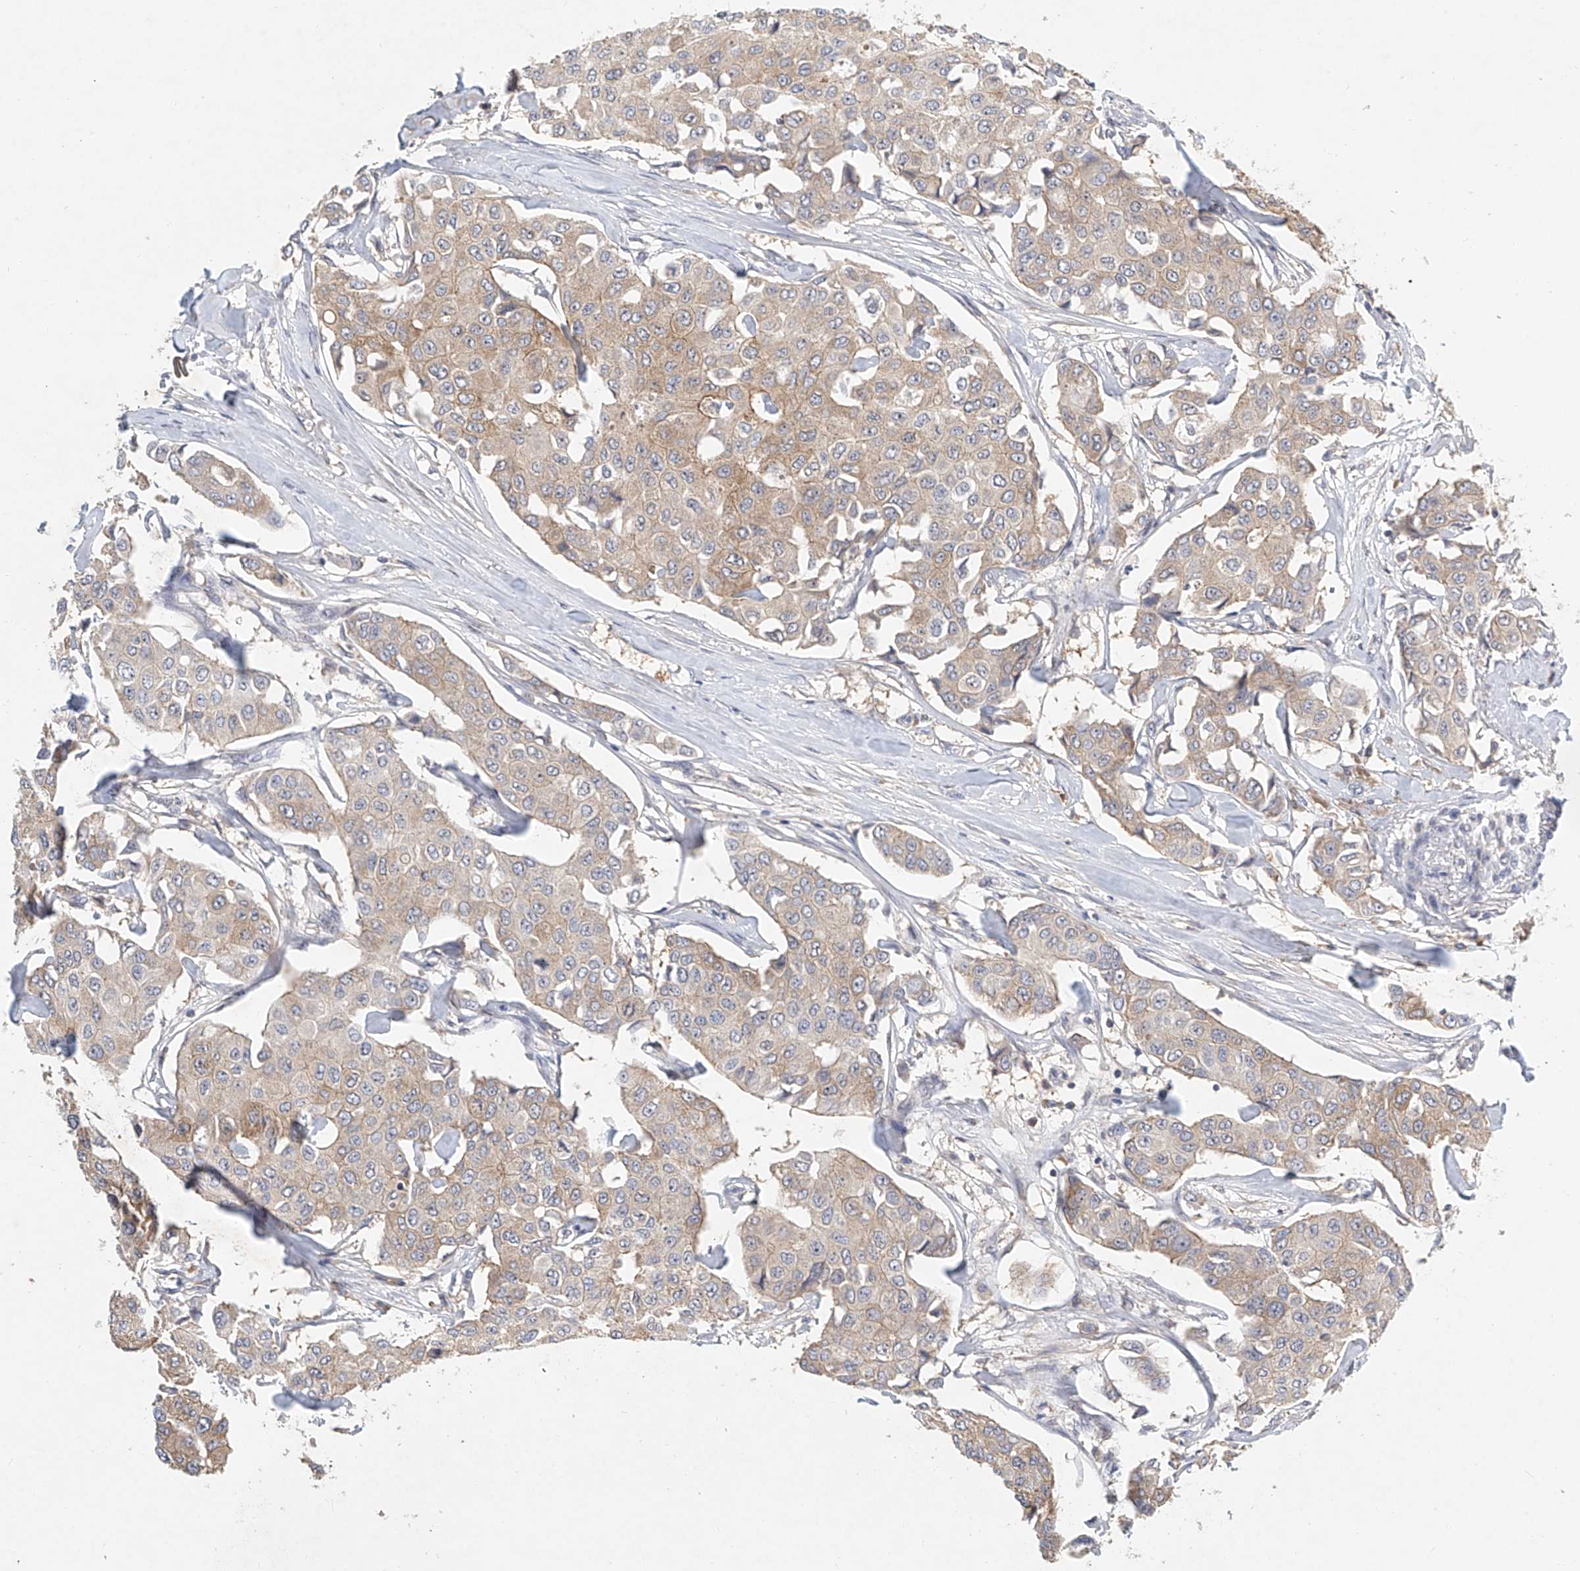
{"staining": {"intensity": "weak", "quantity": ">75%", "location": "cytoplasmic/membranous"}, "tissue": "breast cancer", "cell_type": "Tumor cells", "image_type": "cancer", "snomed": [{"axis": "morphology", "description": "Duct carcinoma"}, {"axis": "topography", "description": "Breast"}], "caption": "The photomicrograph shows immunohistochemical staining of breast cancer. There is weak cytoplasmic/membranous expression is identified in about >75% of tumor cells. The staining was performed using DAB (3,3'-diaminobenzidine) to visualize the protein expression in brown, while the nuclei were stained in blue with hematoxylin (Magnification: 20x).", "gene": "CARMIL1", "patient": {"sex": "female", "age": 80}}